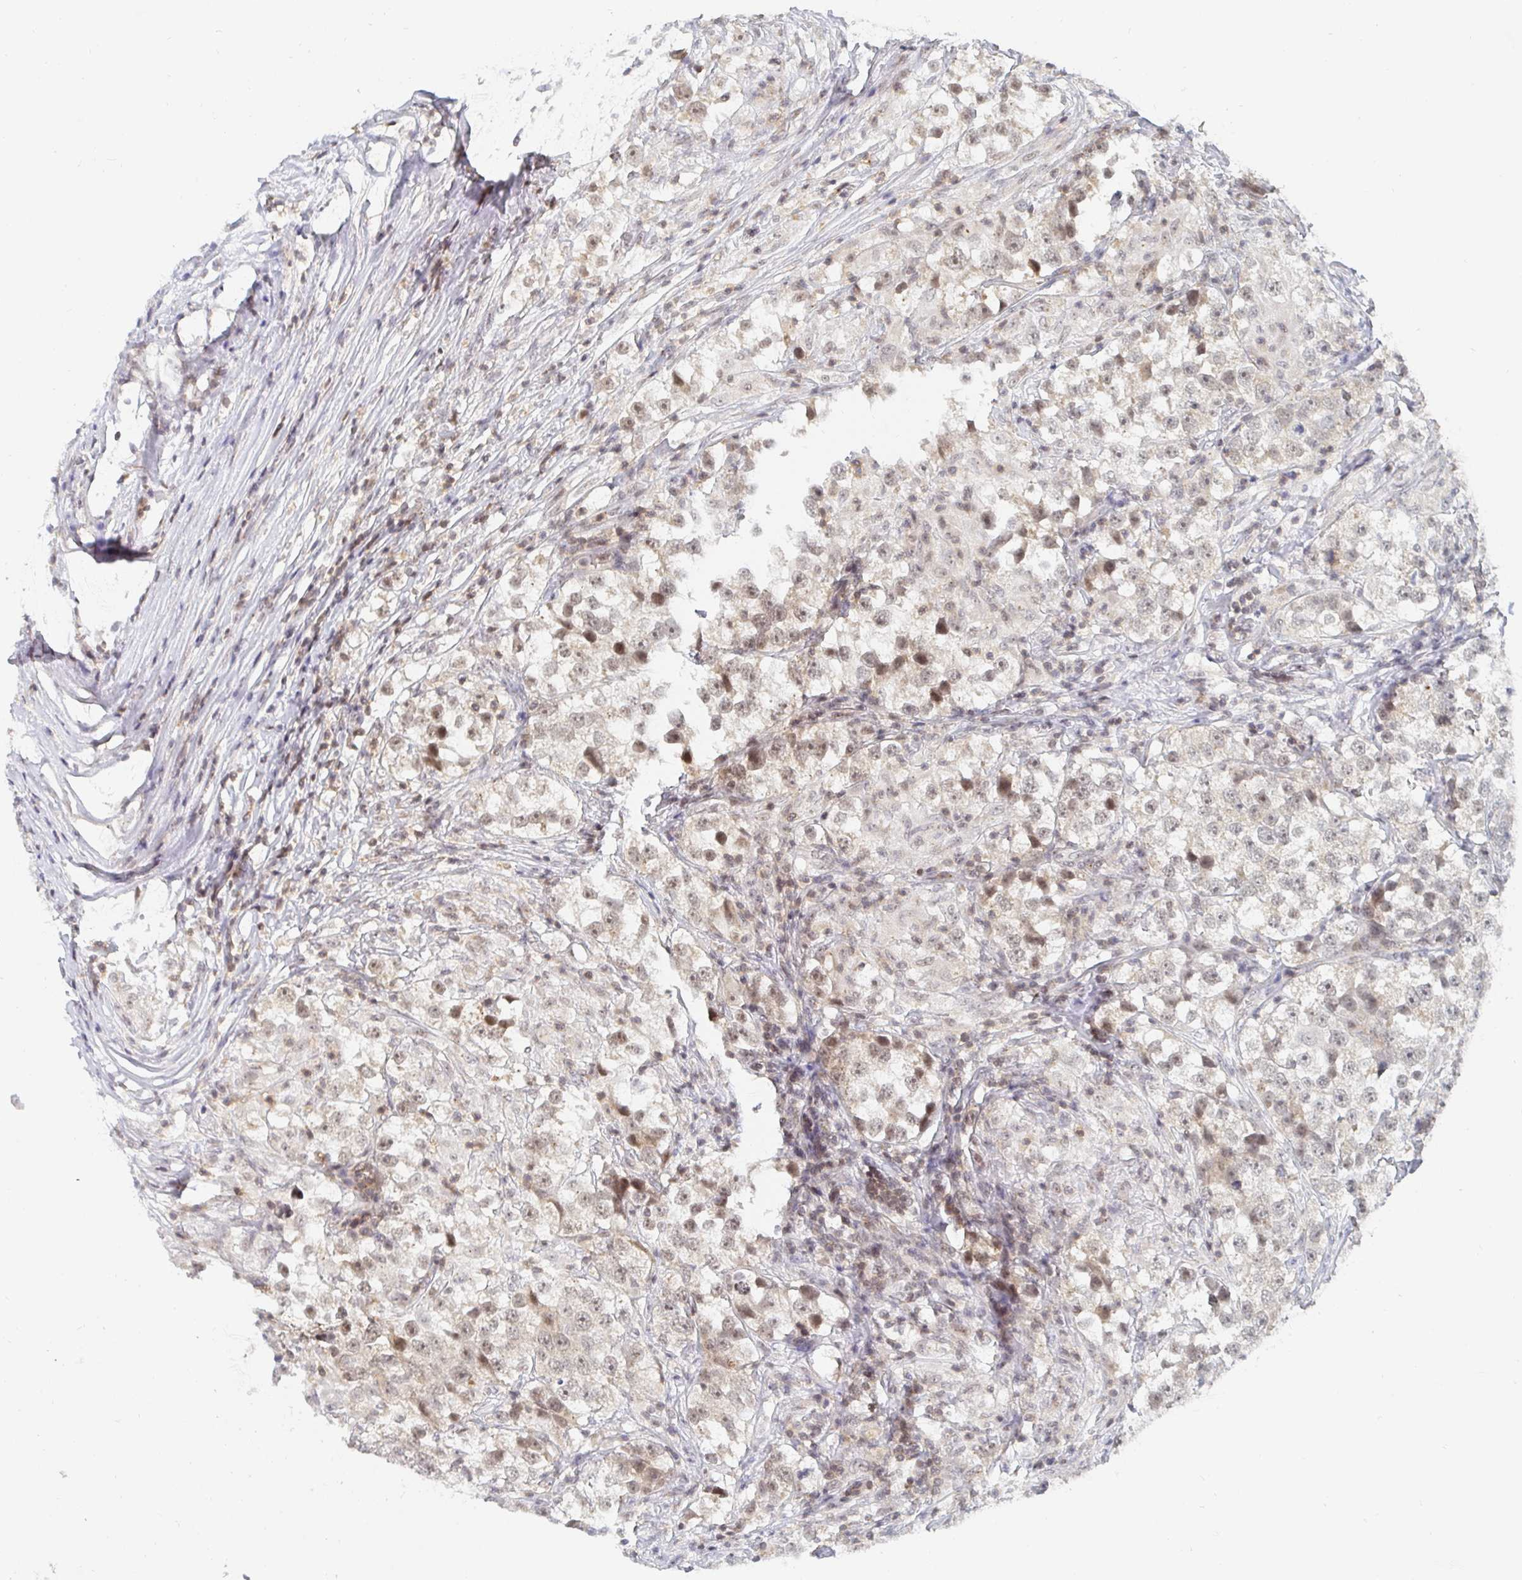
{"staining": {"intensity": "weak", "quantity": ">75%", "location": "nuclear"}, "tissue": "testis cancer", "cell_type": "Tumor cells", "image_type": "cancer", "snomed": [{"axis": "morphology", "description": "Seminoma, NOS"}, {"axis": "topography", "description": "Testis"}], "caption": "Testis cancer (seminoma) tissue shows weak nuclear positivity in about >75% of tumor cells (Stains: DAB in brown, nuclei in blue, Microscopy: brightfield microscopy at high magnification).", "gene": "CHD2", "patient": {"sex": "male", "age": 46}}